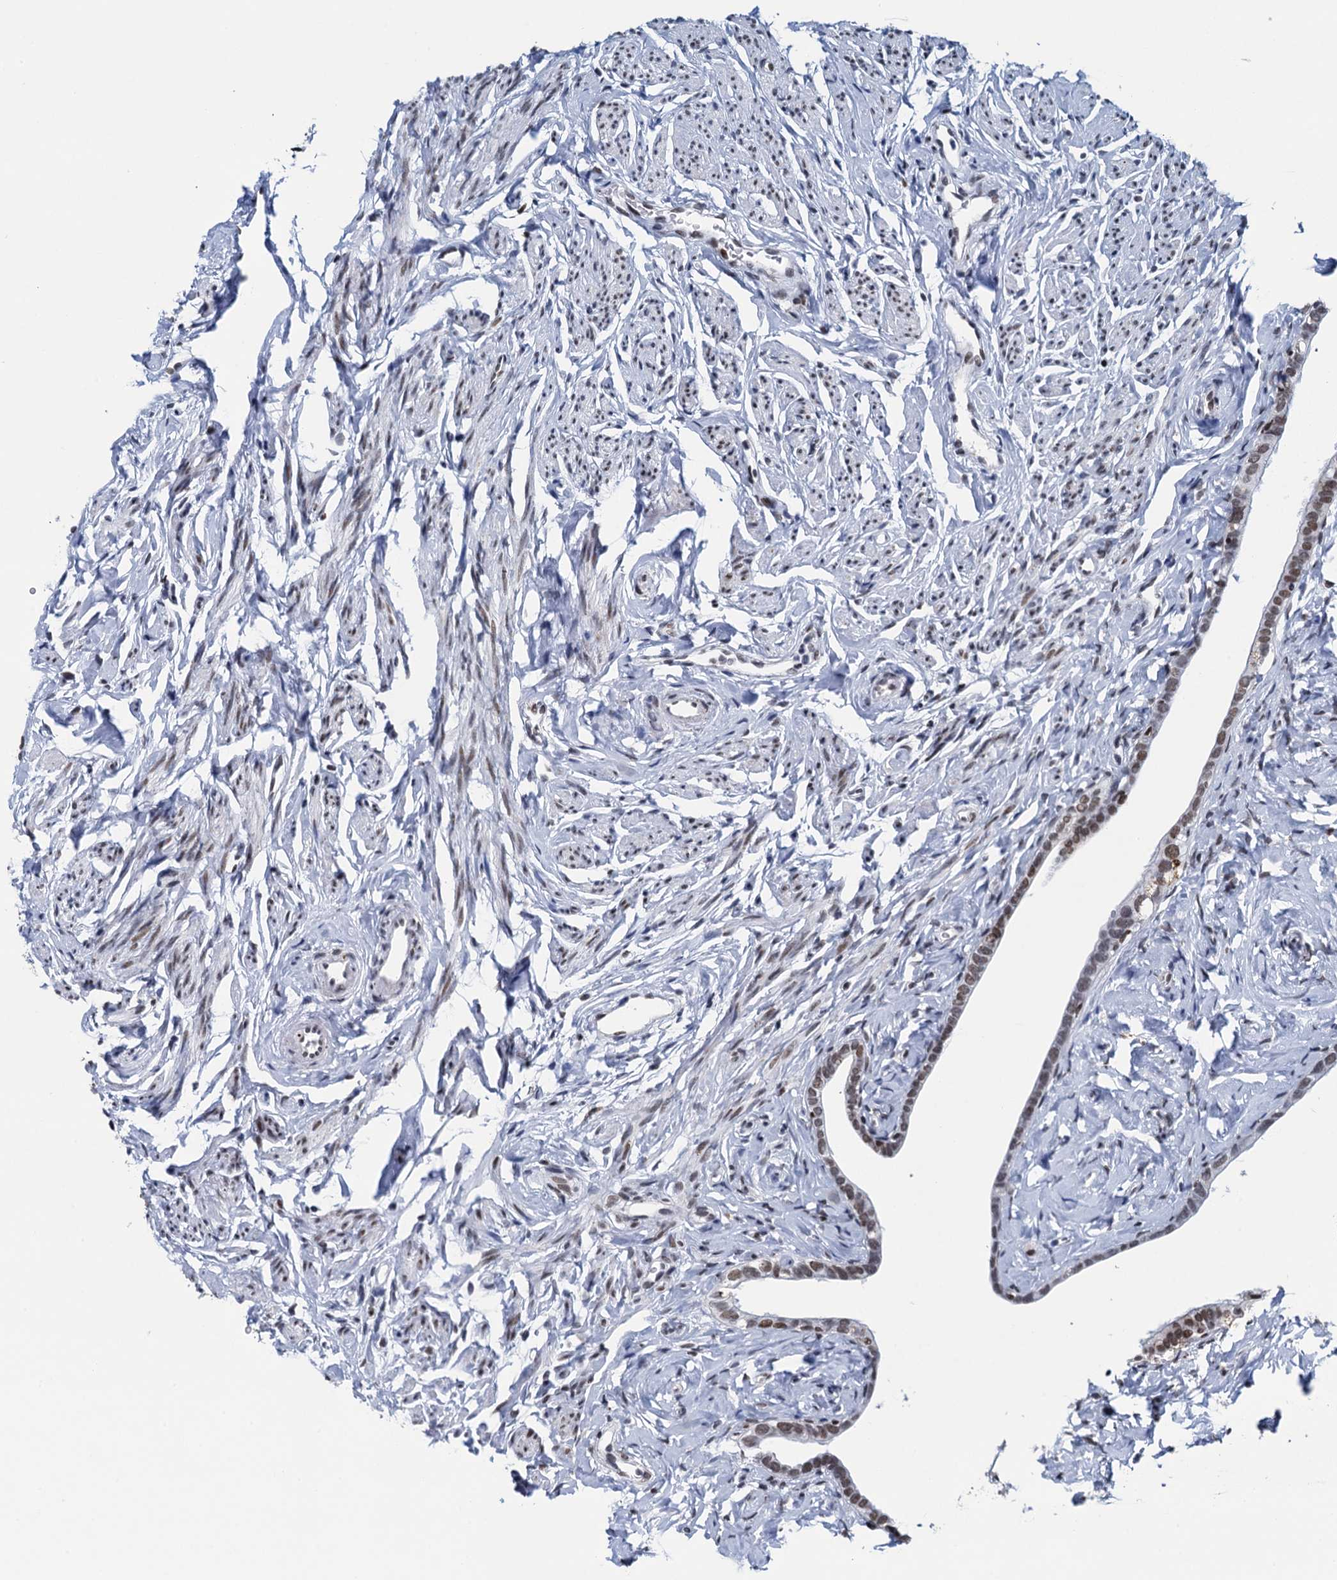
{"staining": {"intensity": "moderate", "quantity": ">75%", "location": "nuclear"}, "tissue": "fallopian tube", "cell_type": "Glandular cells", "image_type": "normal", "snomed": [{"axis": "morphology", "description": "Normal tissue, NOS"}, {"axis": "topography", "description": "Fallopian tube"}], "caption": "IHC of benign human fallopian tube shows medium levels of moderate nuclear expression in approximately >75% of glandular cells.", "gene": "HNRNPUL2", "patient": {"sex": "female", "age": 66}}